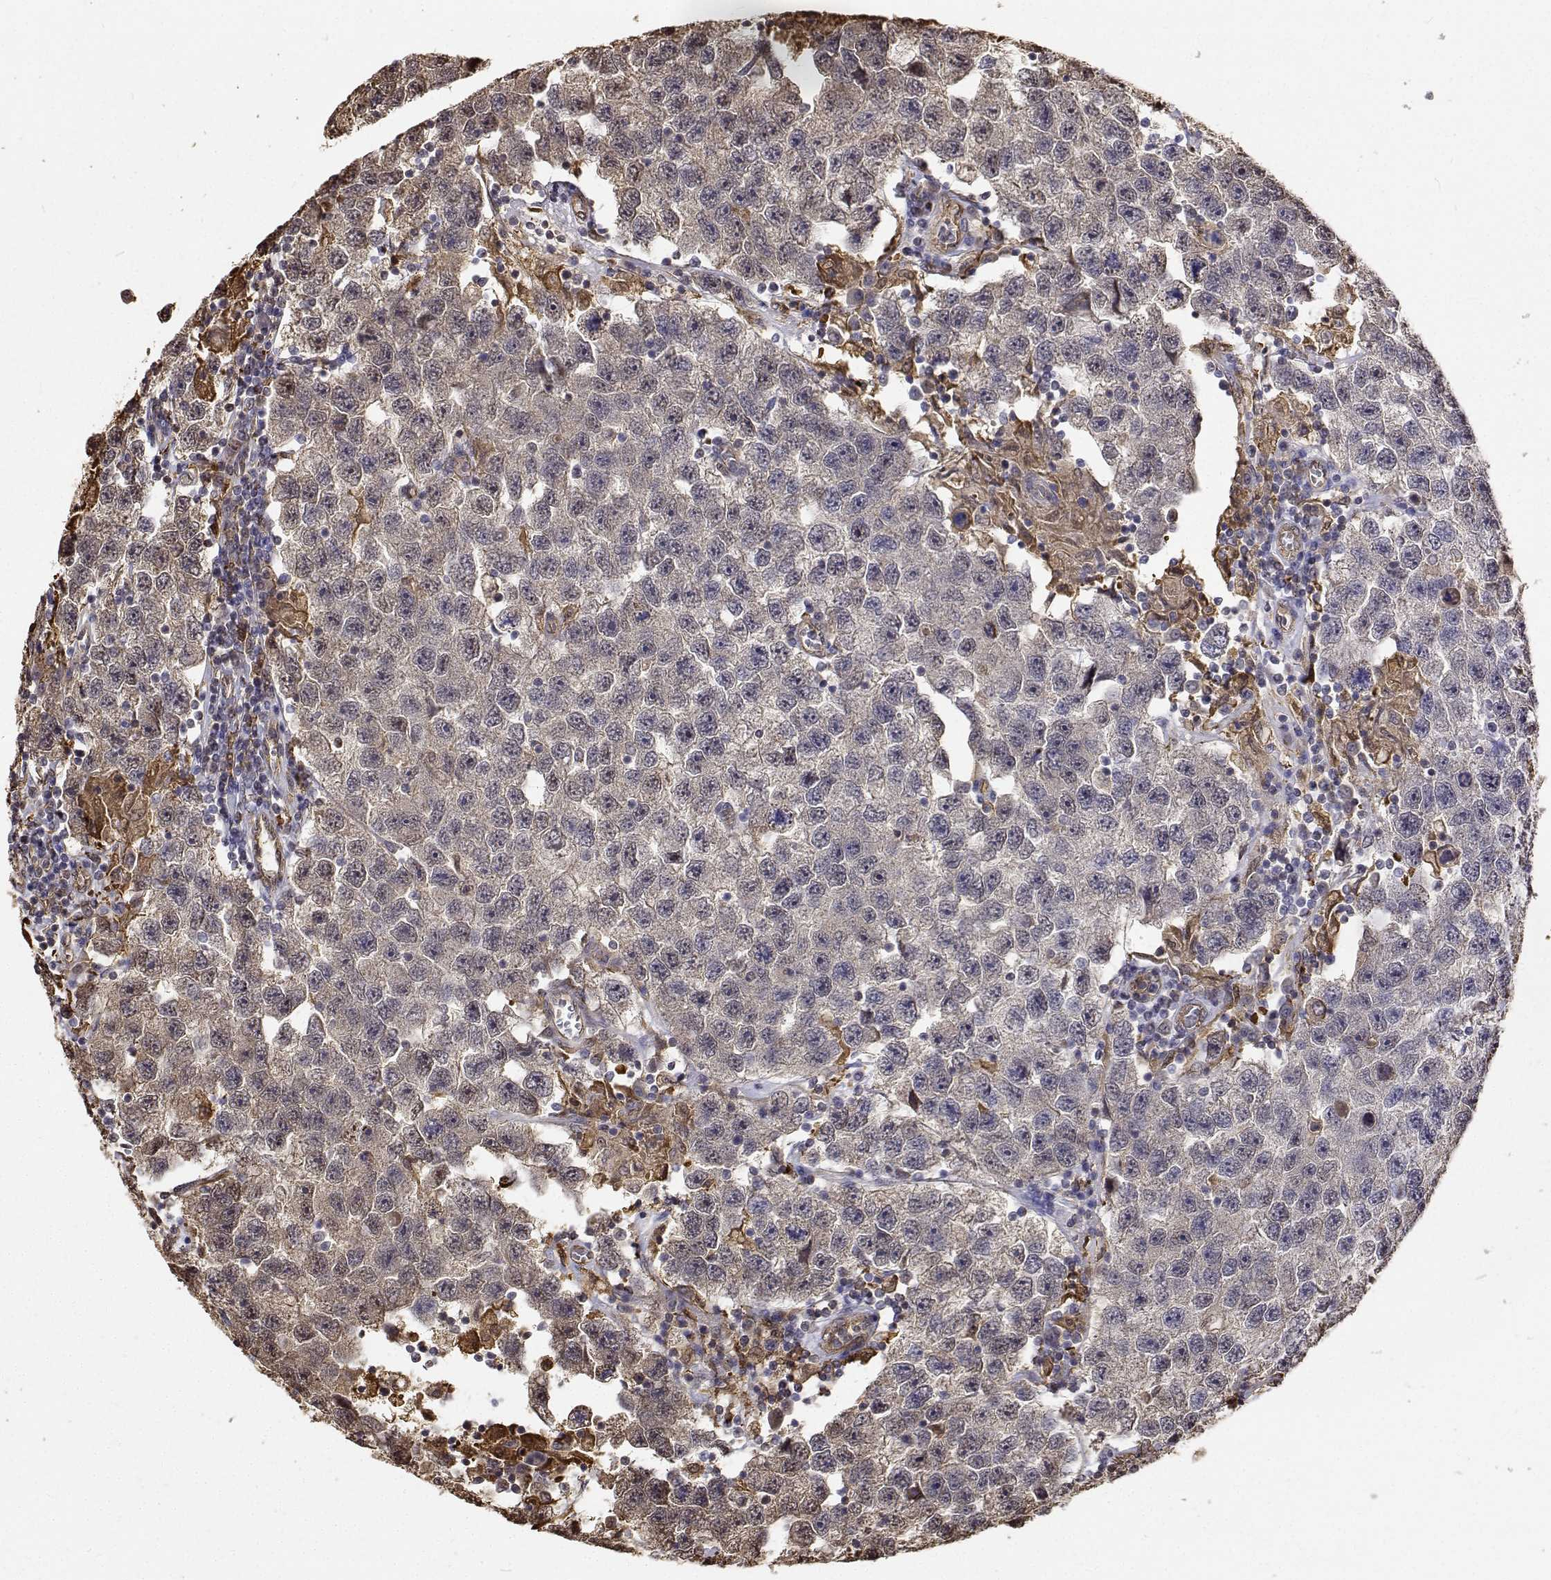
{"staining": {"intensity": "negative", "quantity": "none", "location": "none"}, "tissue": "testis cancer", "cell_type": "Tumor cells", "image_type": "cancer", "snomed": [{"axis": "morphology", "description": "Seminoma, NOS"}, {"axis": "topography", "description": "Testis"}], "caption": "Tumor cells are negative for protein expression in human testis seminoma.", "gene": "PCID2", "patient": {"sex": "male", "age": 26}}